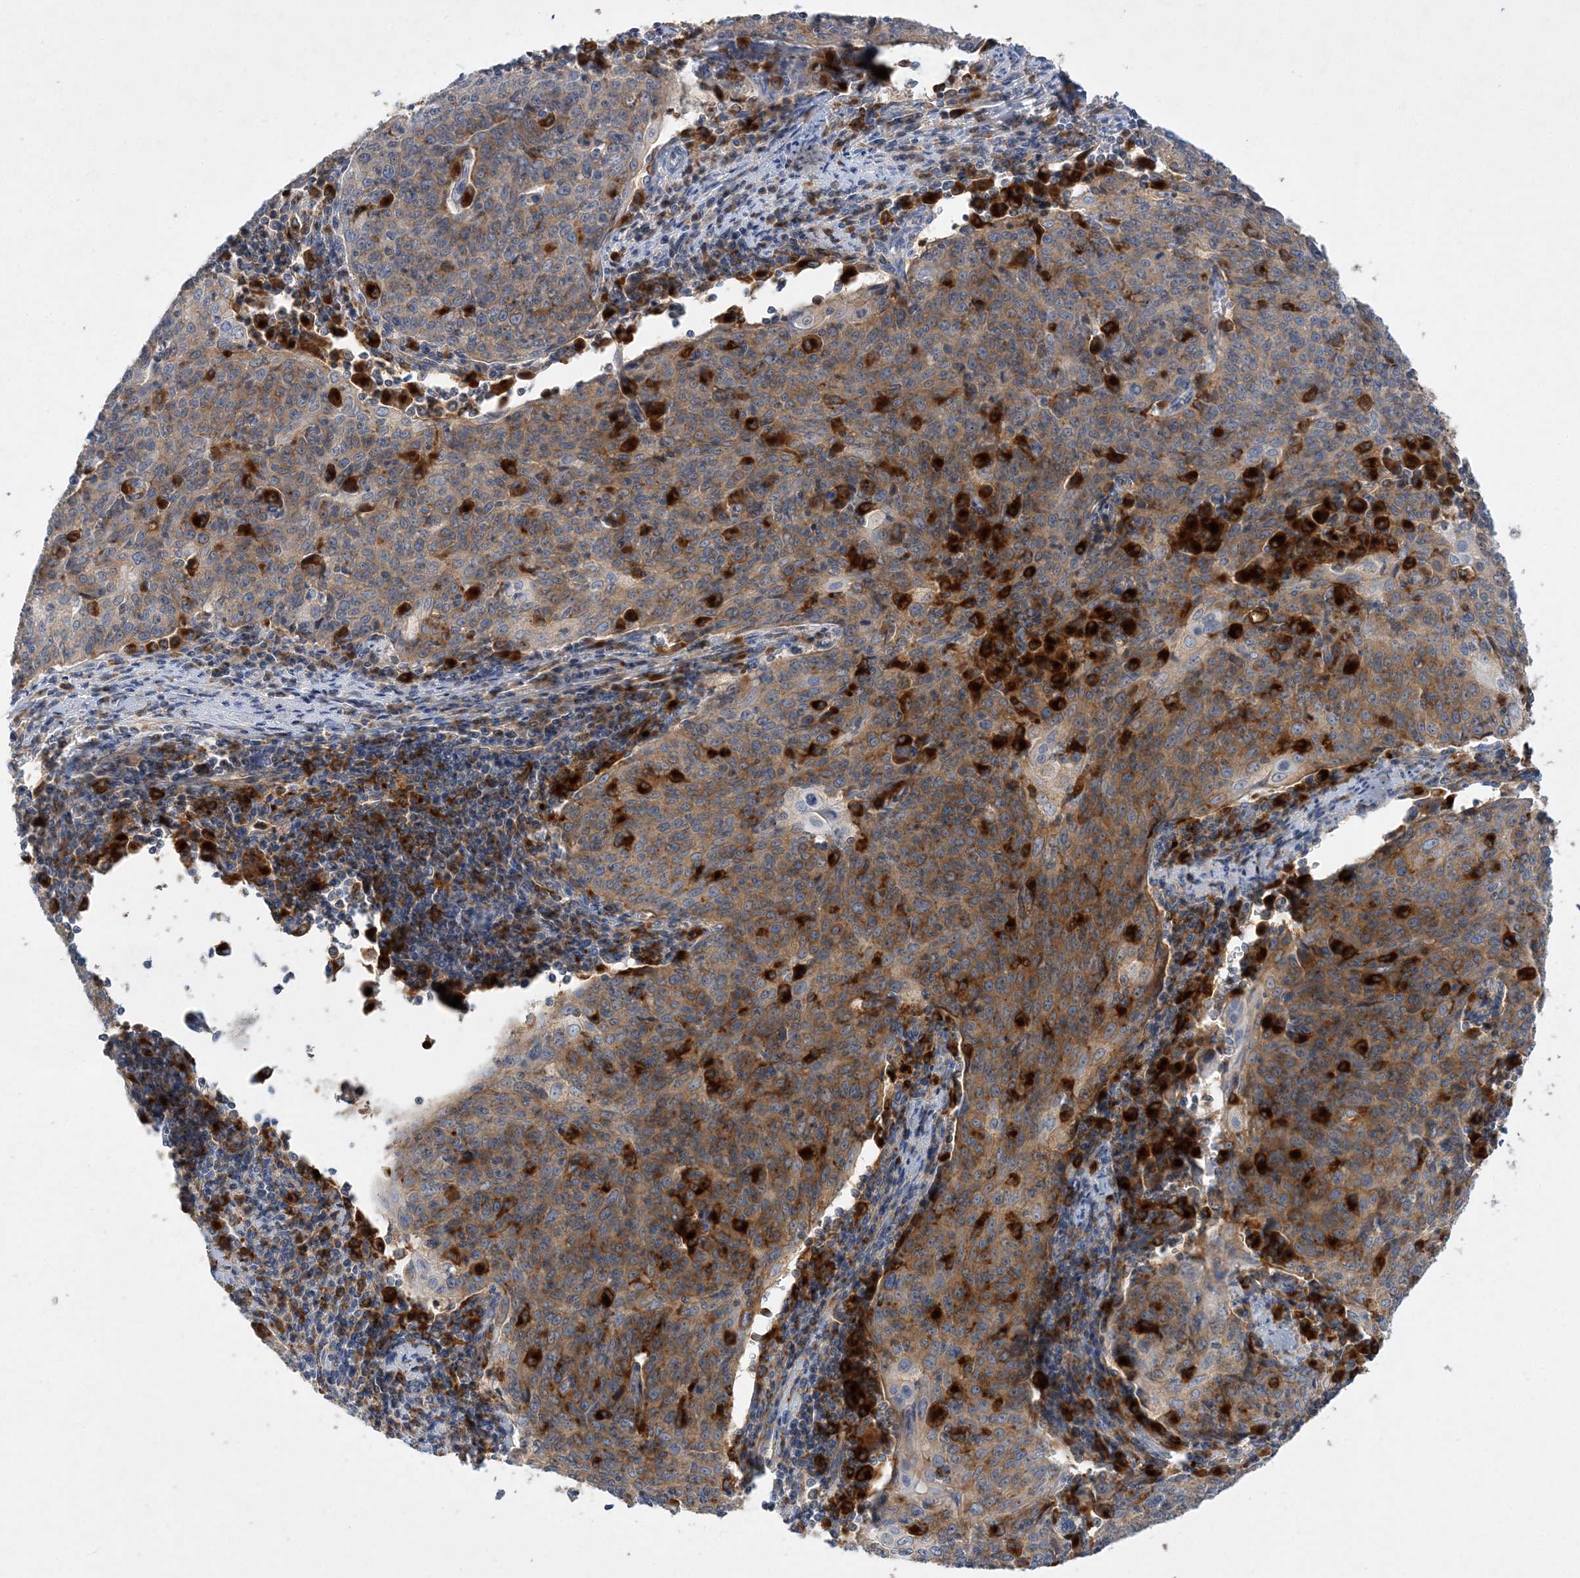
{"staining": {"intensity": "moderate", "quantity": ">75%", "location": "cytoplasmic/membranous"}, "tissue": "cervical cancer", "cell_type": "Tumor cells", "image_type": "cancer", "snomed": [{"axis": "morphology", "description": "Squamous cell carcinoma, NOS"}, {"axis": "topography", "description": "Cervix"}], "caption": "IHC (DAB (3,3'-diaminobenzidine)) staining of human cervical squamous cell carcinoma exhibits moderate cytoplasmic/membranous protein positivity in about >75% of tumor cells.", "gene": "GRINA", "patient": {"sex": "female", "age": 48}}